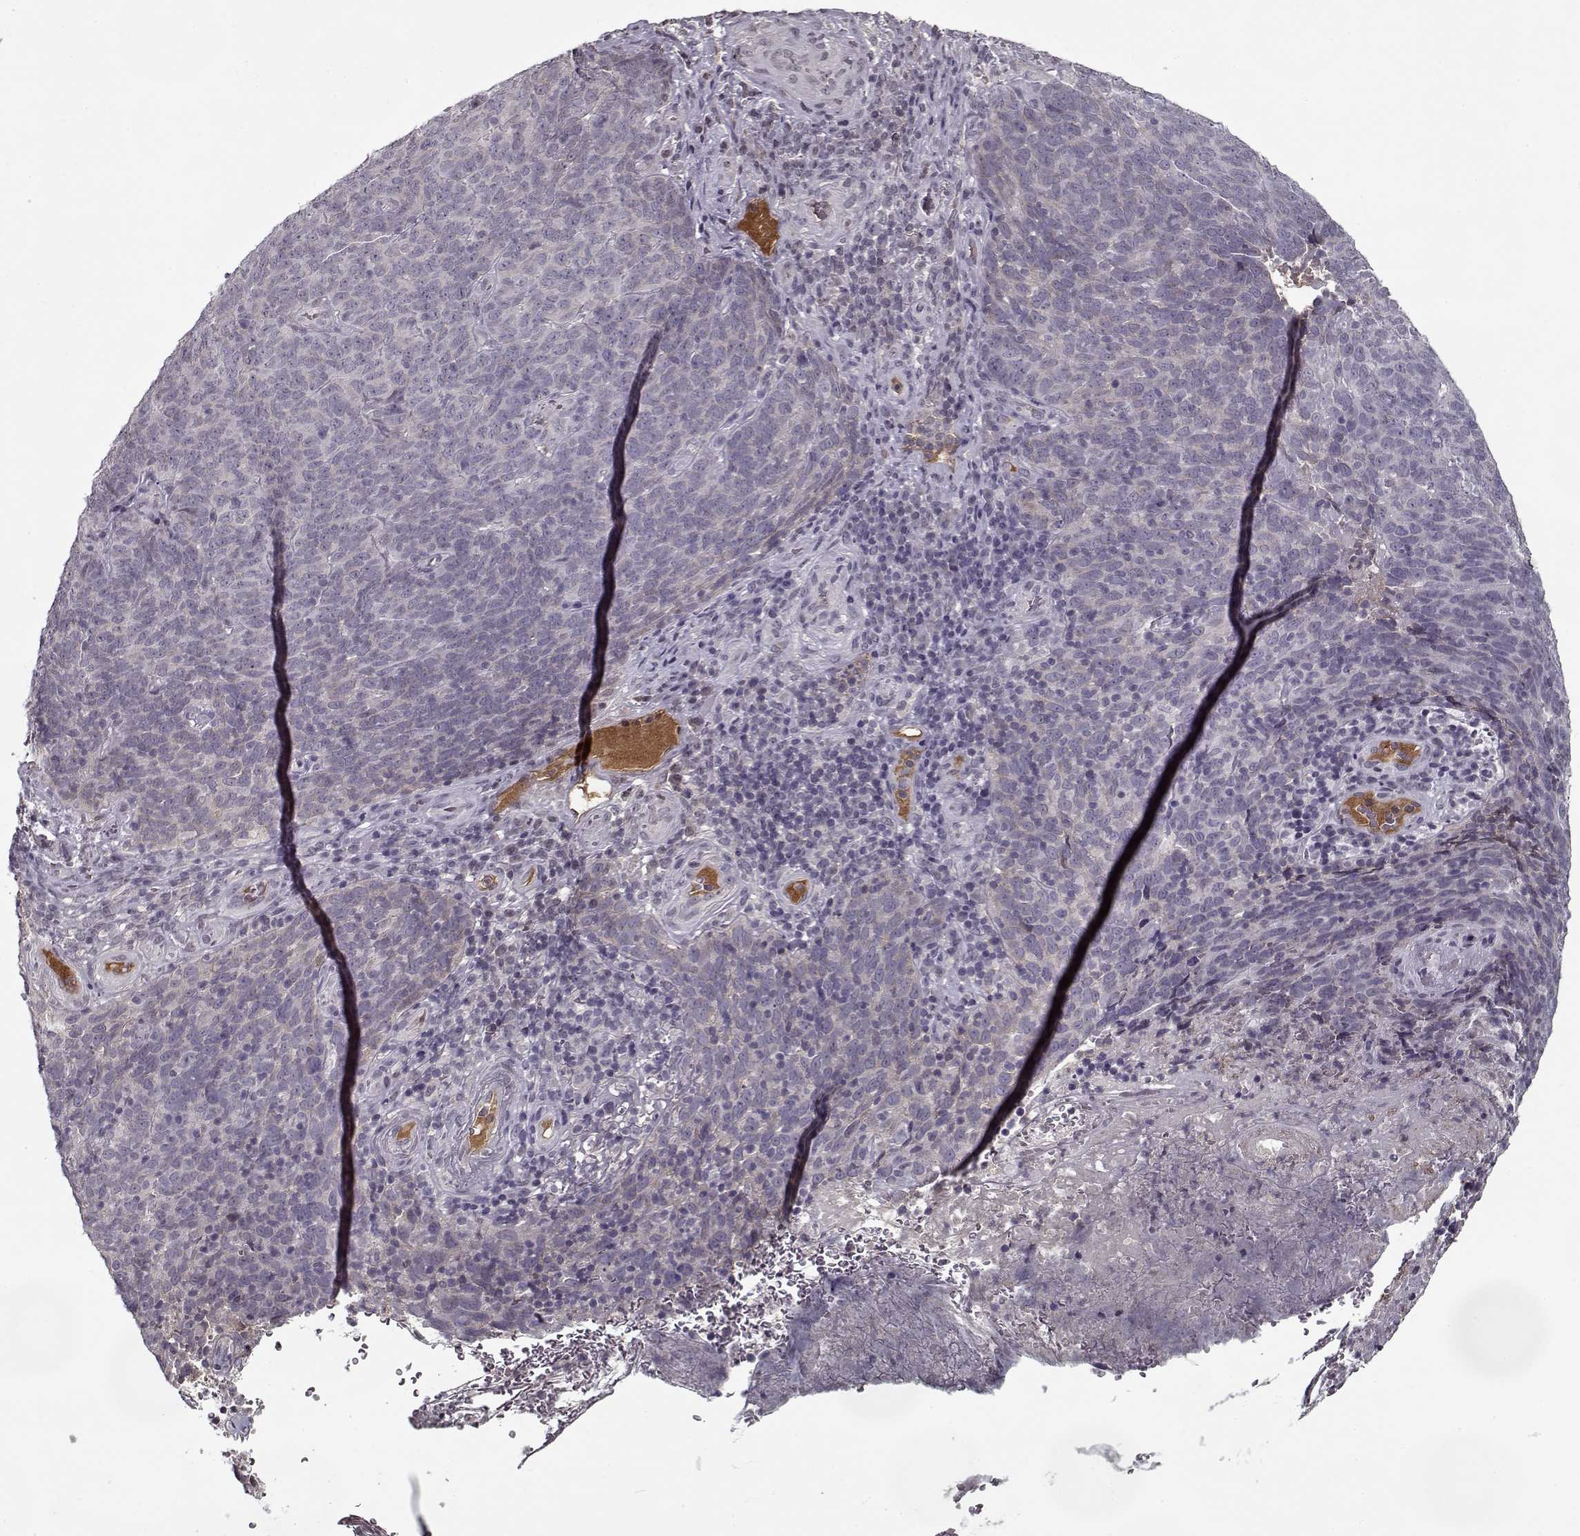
{"staining": {"intensity": "negative", "quantity": "none", "location": "none"}, "tissue": "skin cancer", "cell_type": "Tumor cells", "image_type": "cancer", "snomed": [{"axis": "morphology", "description": "Squamous cell carcinoma, NOS"}, {"axis": "topography", "description": "Skin"}, {"axis": "topography", "description": "Anal"}], "caption": "Skin cancer was stained to show a protein in brown. There is no significant staining in tumor cells. Nuclei are stained in blue.", "gene": "AFM", "patient": {"sex": "female", "age": 51}}